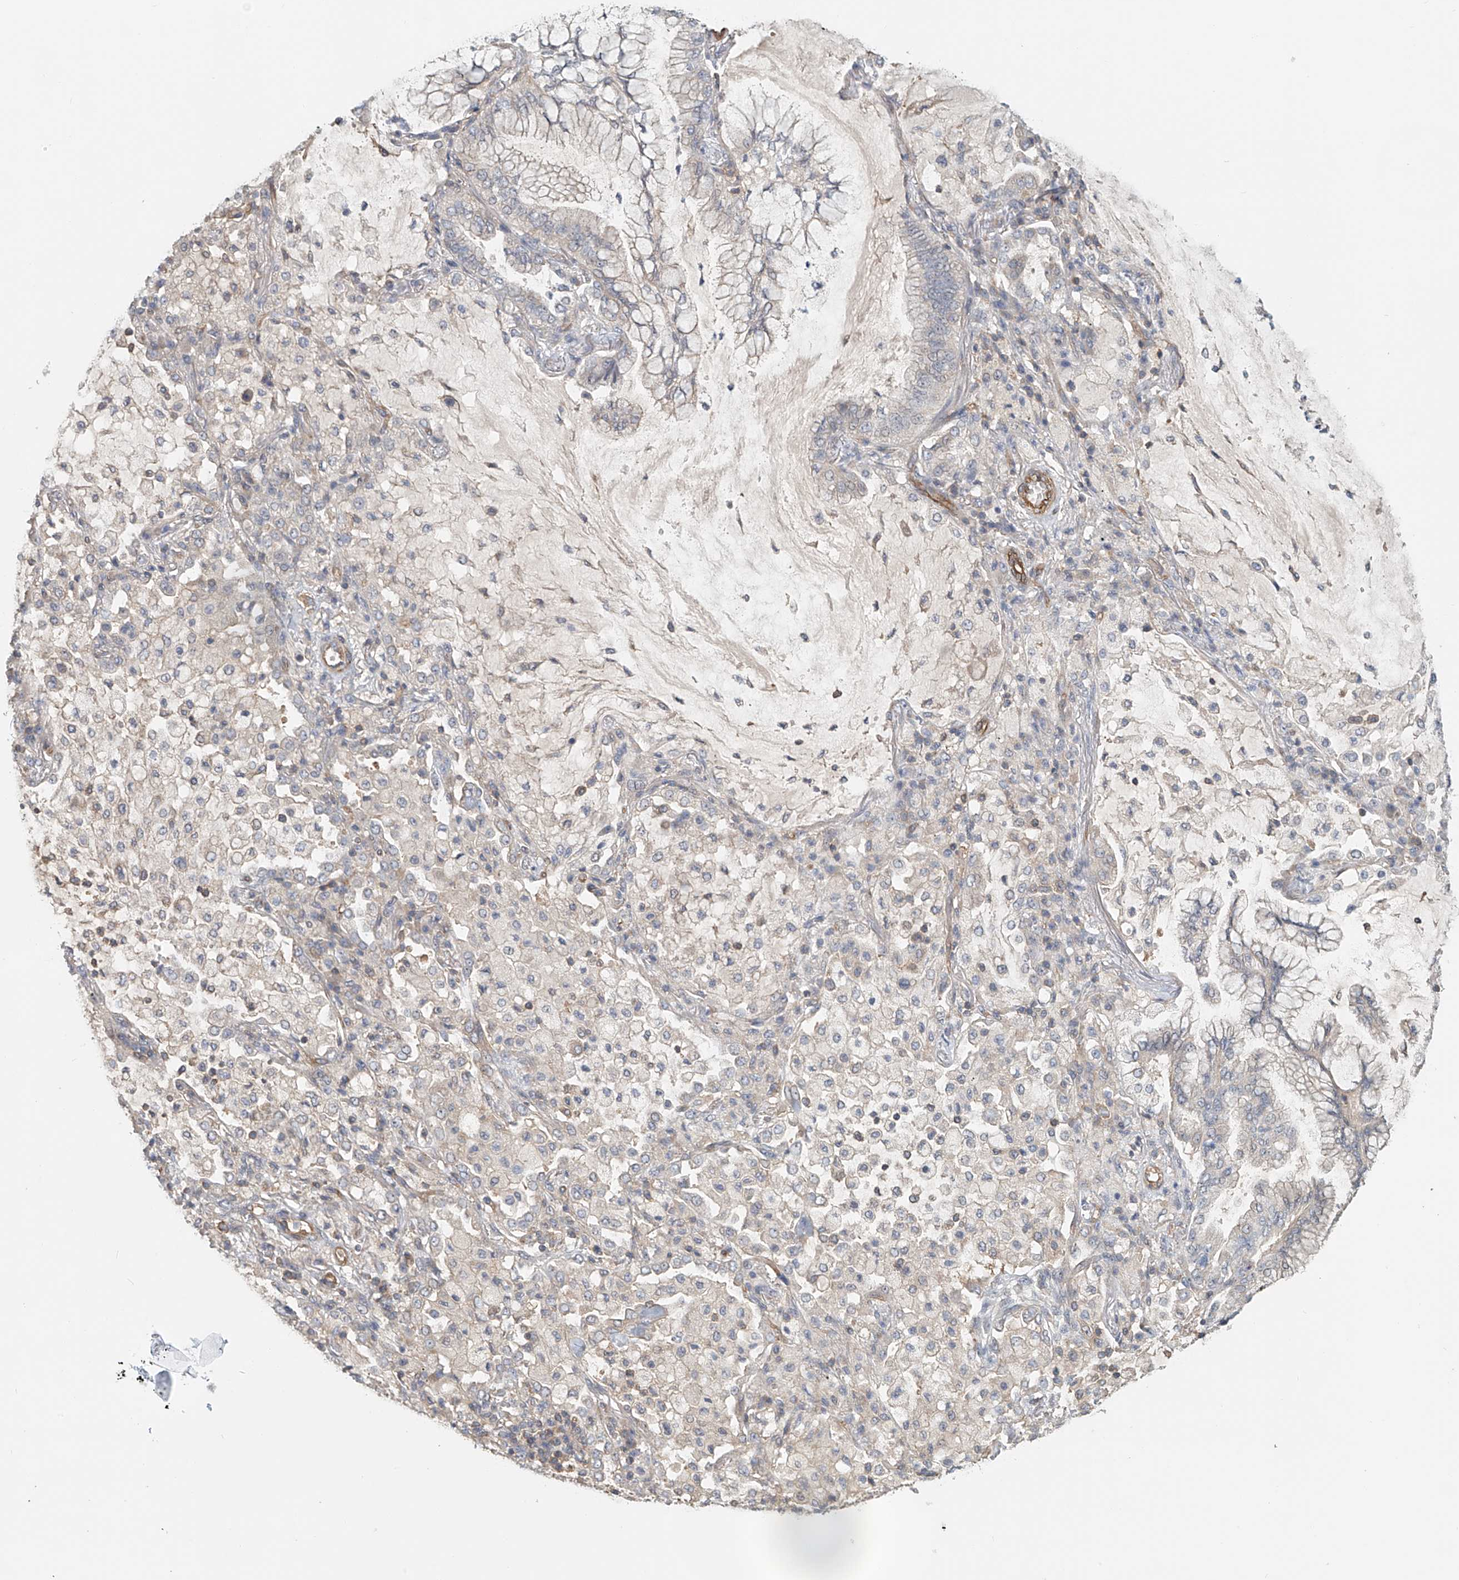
{"staining": {"intensity": "negative", "quantity": "none", "location": "none"}, "tissue": "lung cancer", "cell_type": "Tumor cells", "image_type": "cancer", "snomed": [{"axis": "morphology", "description": "Adenocarcinoma, NOS"}, {"axis": "topography", "description": "Lung"}], "caption": "Photomicrograph shows no protein expression in tumor cells of lung cancer (adenocarcinoma) tissue.", "gene": "FRYL", "patient": {"sex": "female", "age": 70}}